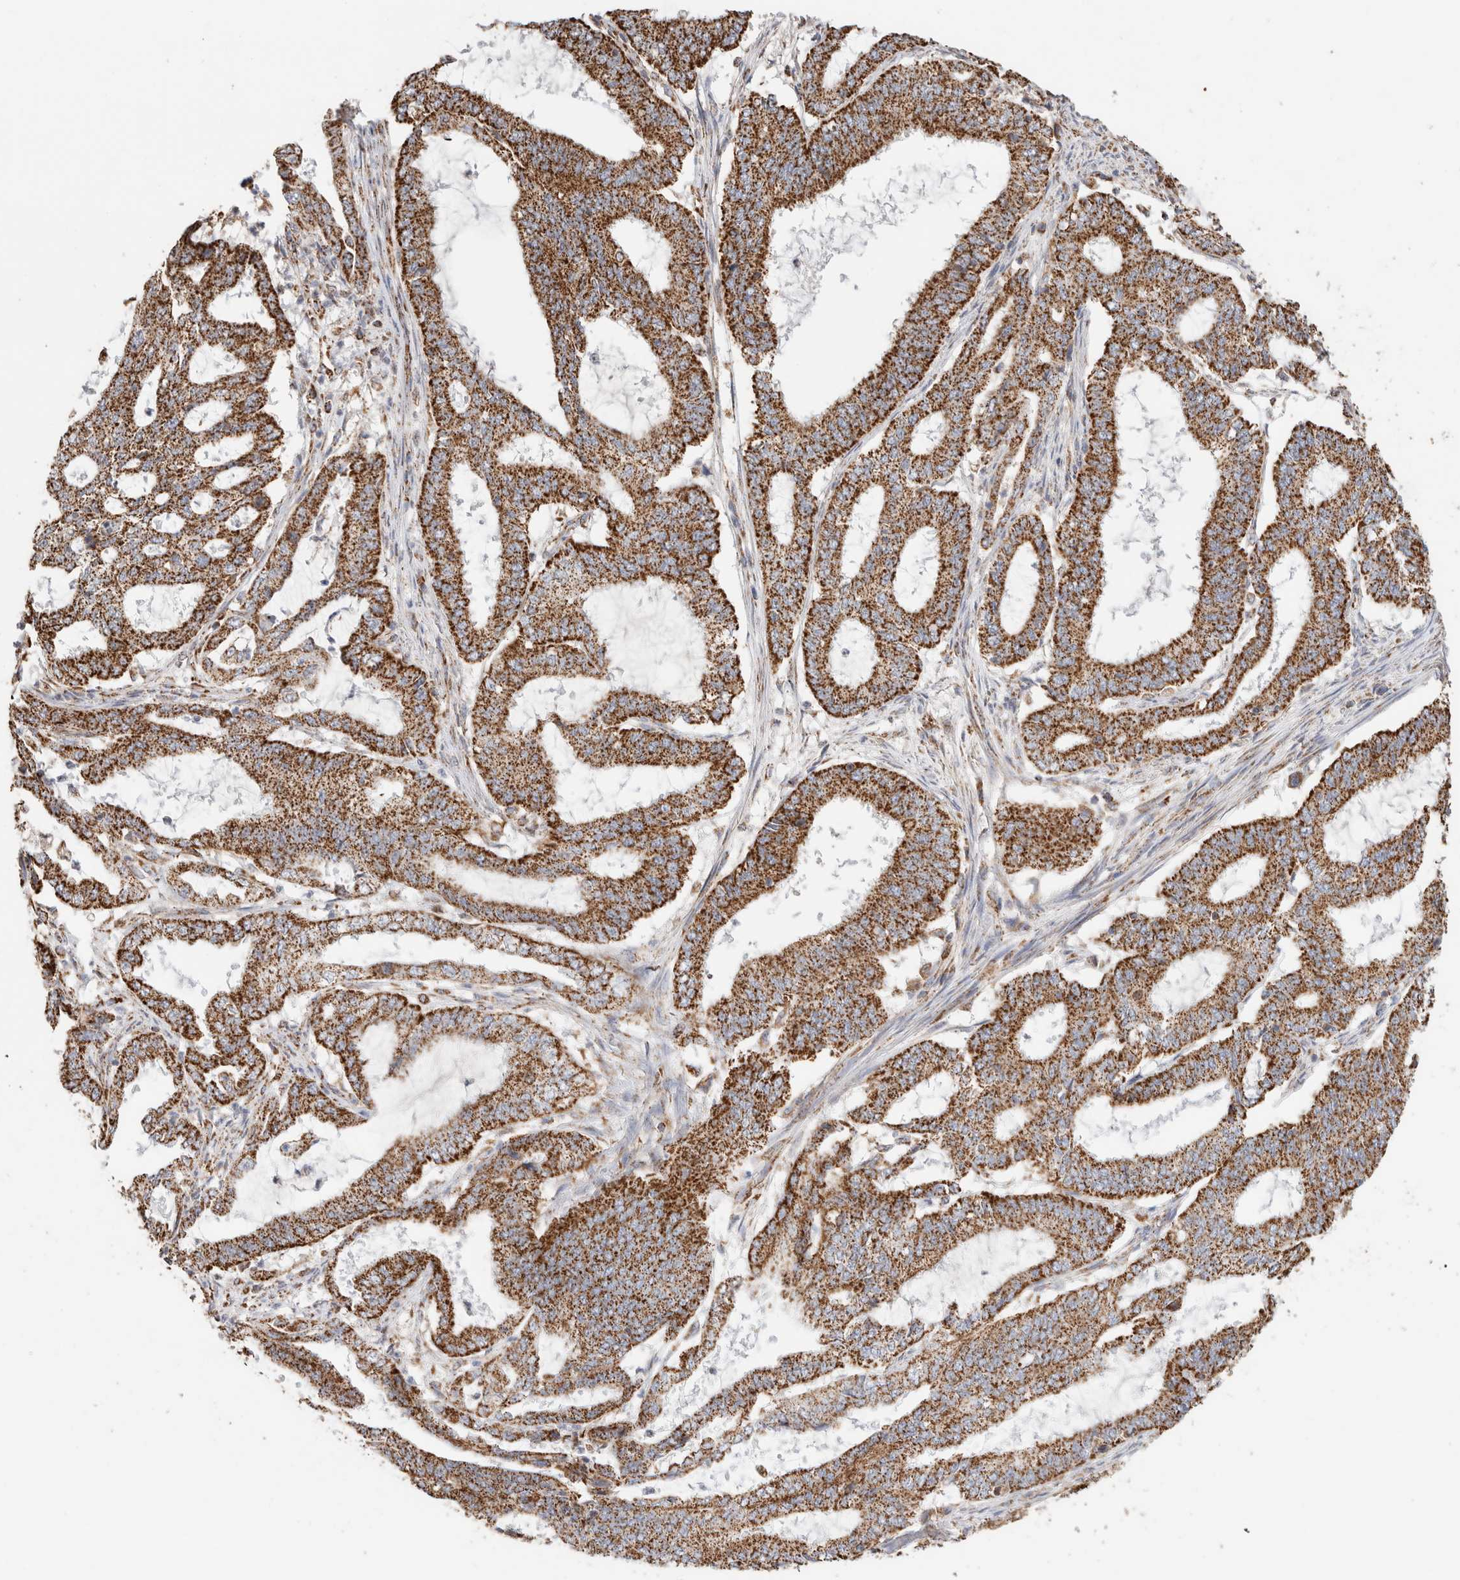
{"staining": {"intensity": "strong", "quantity": ">75%", "location": "cytoplasmic/membranous"}, "tissue": "endometrial cancer", "cell_type": "Tumor cells", "image_type": "cancer", "snomed": [{"axis": "morphology", "description": "Adenocarcinoma, NOS"}, {"axis": "topography", "description": "Endometrium"}], "caption": "The histopathology image displays a brown stain indicating the presence of a protein in the cytoplasmic/membranous of tumor cells in adenocarcinoma (endometrial).", "gene": "C1QBP", "patient": {"sex": "female", "age": 51}}